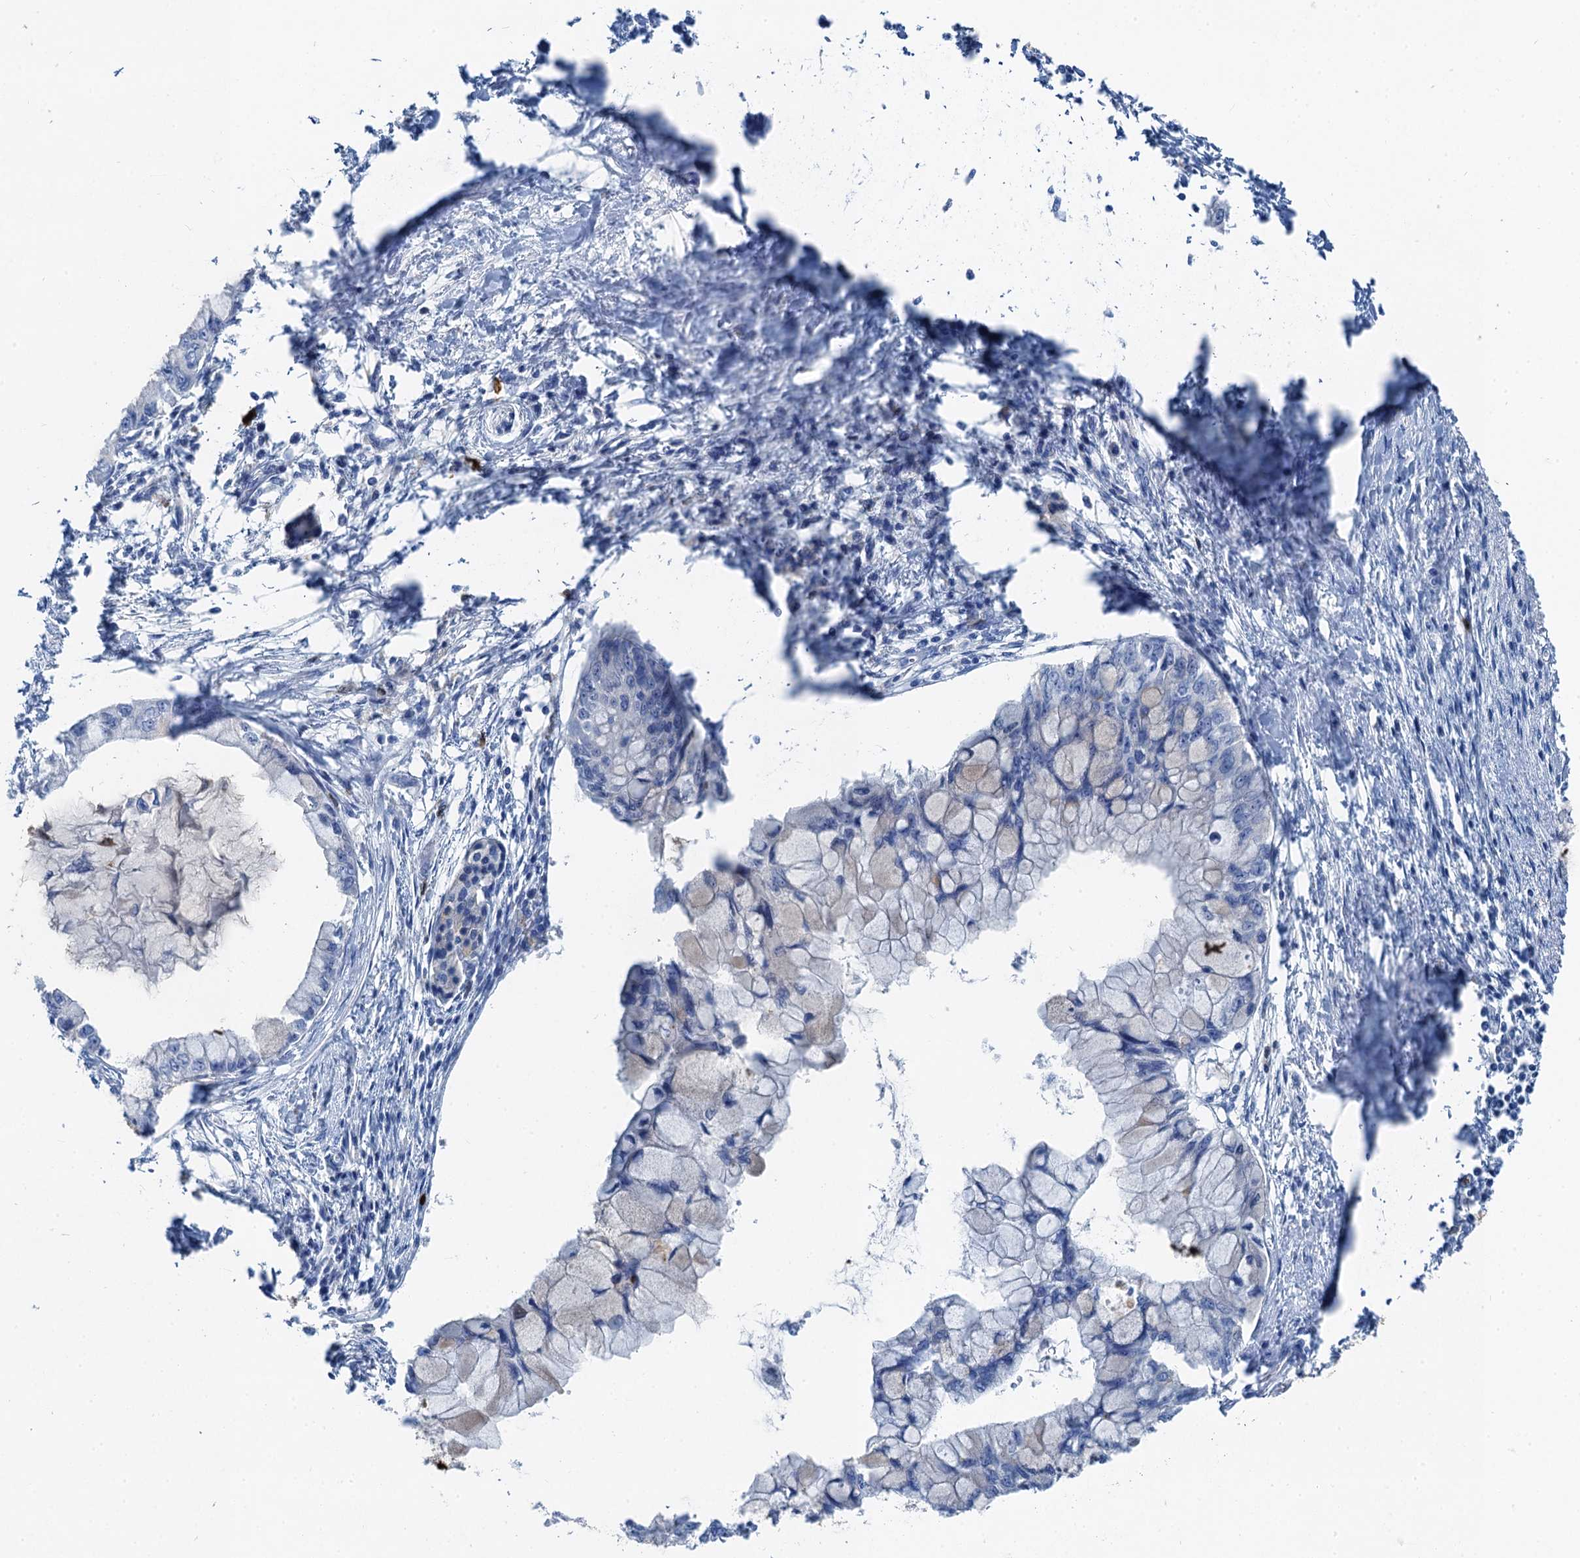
{"staining": {"intensity": "negative", "quantity": "none", "location": "none"}, "tissue": "pancreatic cancer", "cell_type": "Tumor cells", "image_type": "cancer", "snomed": [{"axis": "morphology", "description": "Adenocarcinoma, NOS"}, {"axis": "topography", "description": "Pancreas"}], "caption": "The photomicrograph shows no staining of tumor cells in pancreatic cancer (adenocarcinoma).", "gene": "OTOA", "patient": {"sex": "male", "age": 48}}